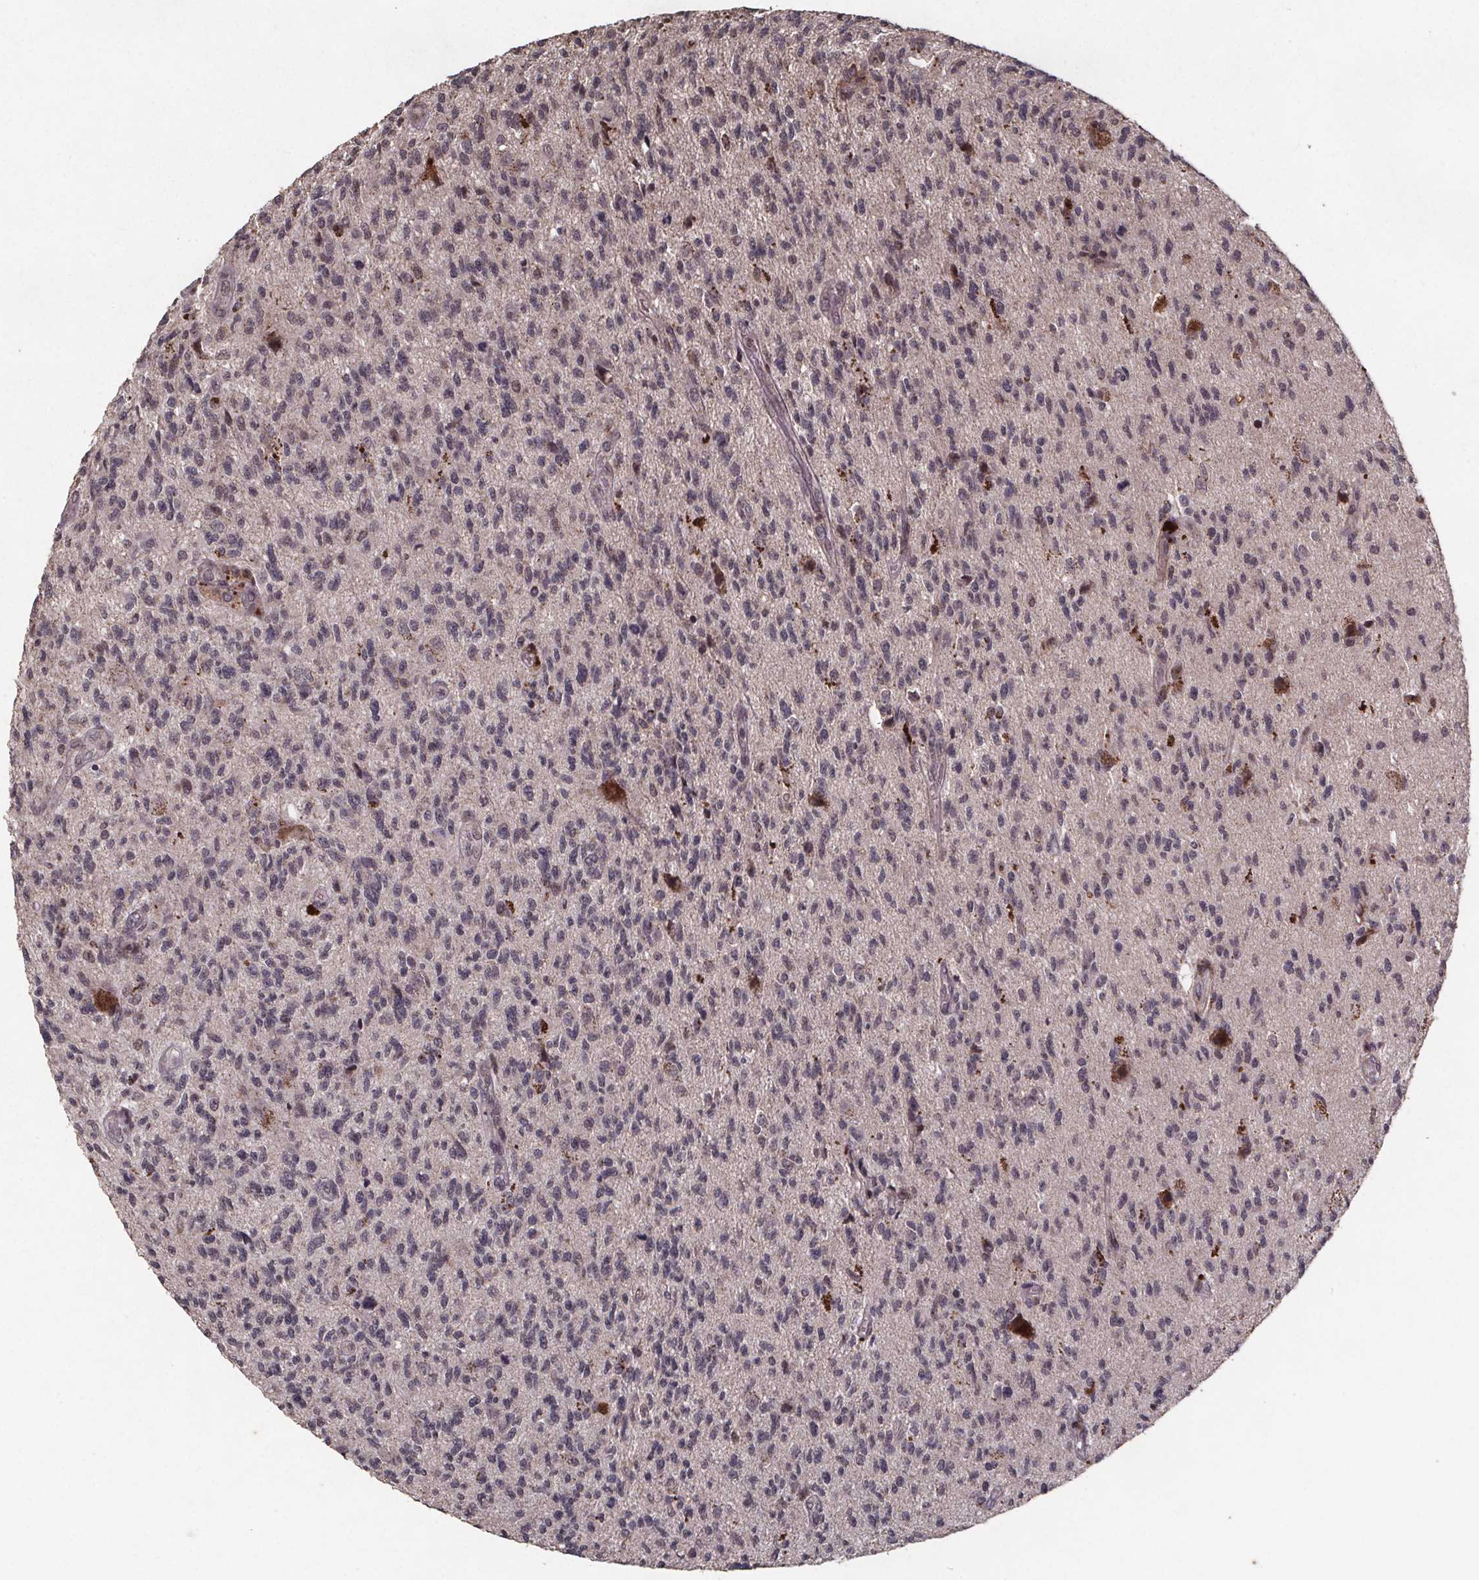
{"staining": {"intensity": "negative", "quantity": "none", "location": "none"}, "tissue": "glioma", "cell_type": "Tumor cells", "image_type": "cancer", "snomed": [{"axis": "morphology", "description": "Glioma, malignant, High grade"}, {"axis": "topography", "description": "Brain"}], "caption": "This is a histopathology image of IHC staining of malignant glioma (high-grade), which shows no expression in tumor cells.", "gene": "GPX3", "patient": {"sex": "male", "age": 56}}